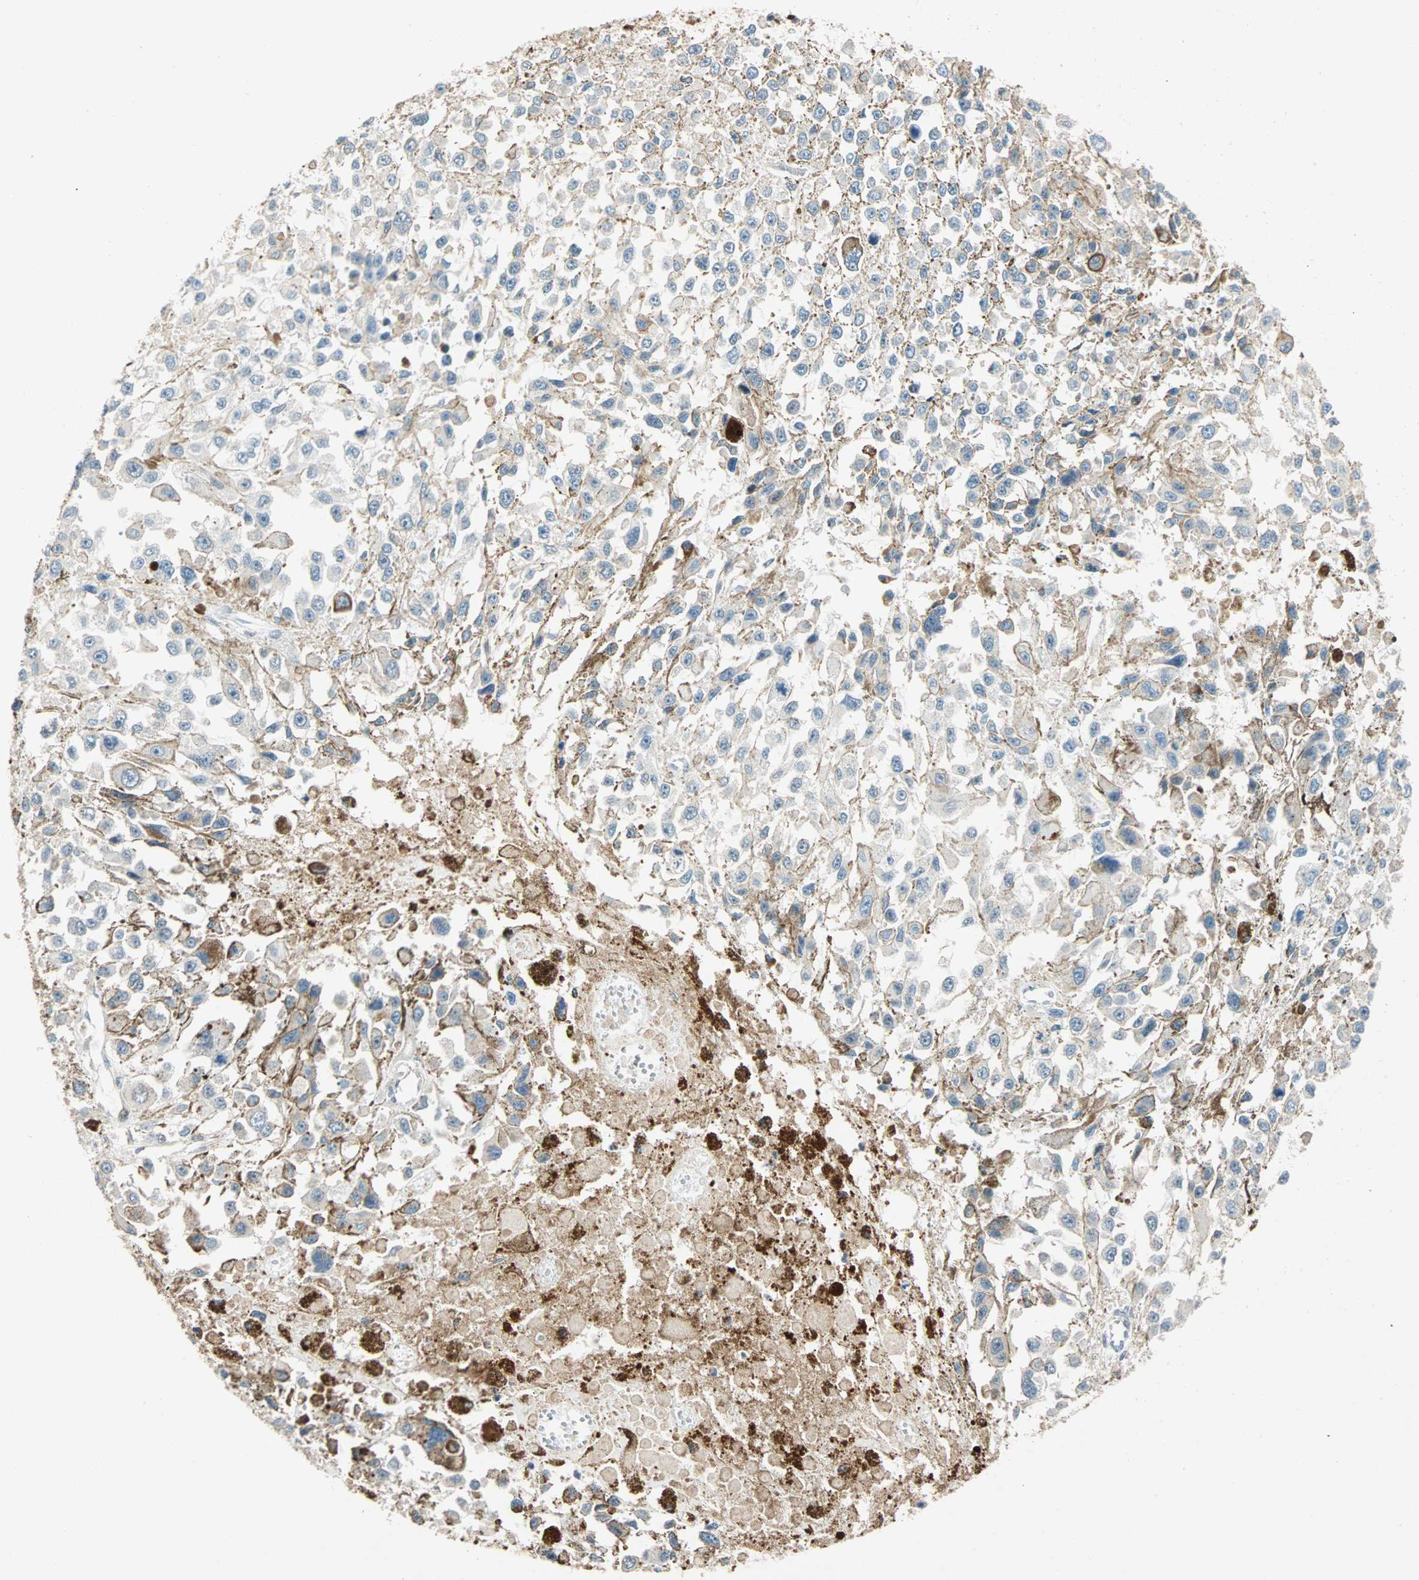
{"staining": {"intensity": "moderate", "quantity": "<25%", "location": "cytoplasmic/membranous"}, "tissue": "melanoma", "cell_type": "Tumor cells", "image_type": "cancer", "snomed": [{"axis": "morphology", "description": "Malignant melanoma, Metastatic site"}, {"axis": "topography", "description": "Lymph node"}], "caption": "Malignant melanoma (metastatic site) tissue demonstrates moderate cytoplasmic/membranous expression in about <25% of tumor cells", "gene": "HECW1", "patient": {"sex": "male", "age": 59}}